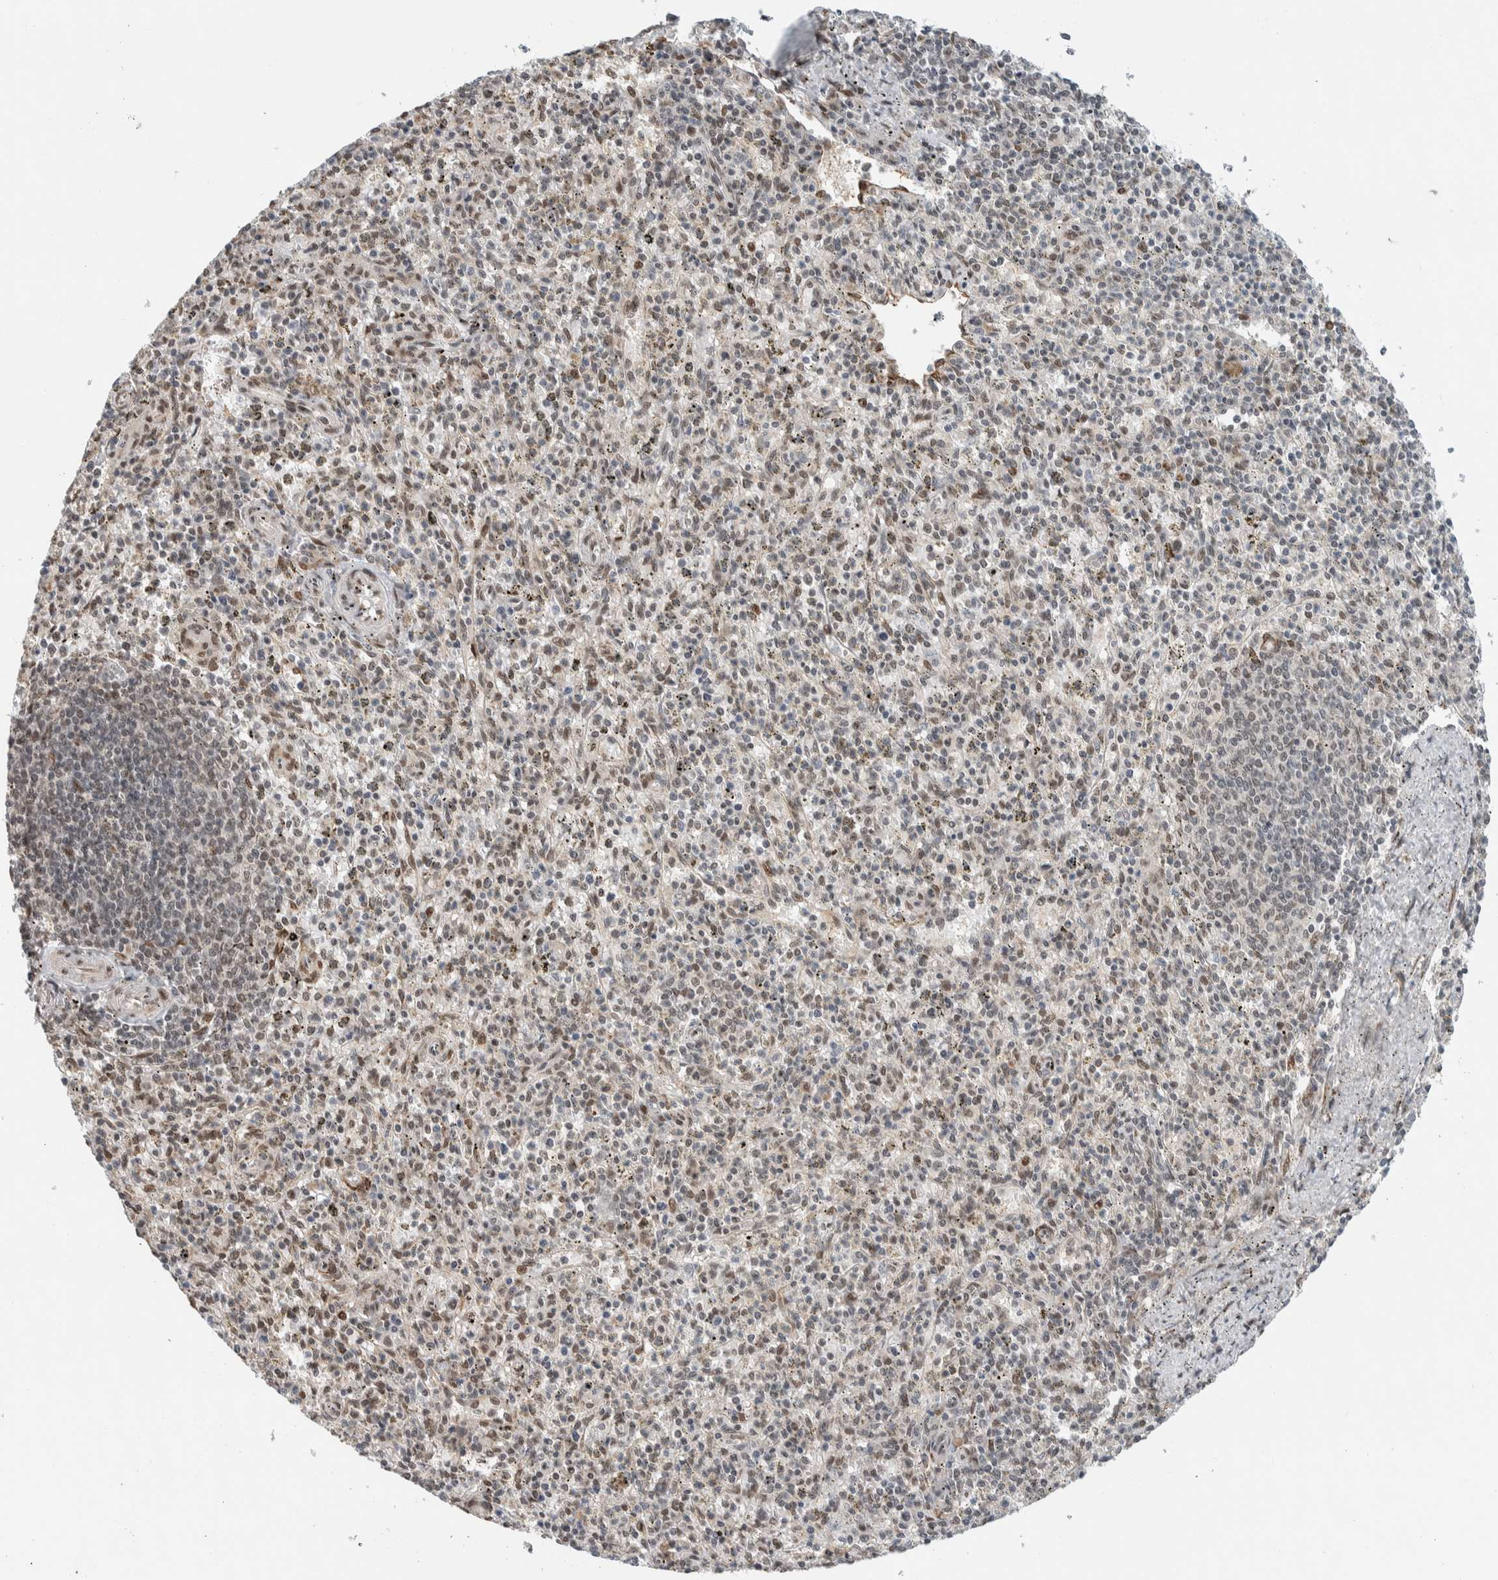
{"staining": {"intensity": "weak", "quantity": "25%-75%", "location": "cytoplasmic/membranous,nuclear"}, "tissue": "spleen", "cell_type": "Cells in red pulp", "image_type": "normal", "snomed": [{"axis": "morphology", "description": "Normal tissue, NOS"}, {"axis": "topography", "description": "Spleen"}], "caption": "Unremarkable spleen shows weak cytoplasmic/membranous,nuclear staining in about 25%-75% of cells in red pulp, visualized by immunohistochemistry.", "gene": "TNRC18", "patient": {"sex": "male", "age": 72}}